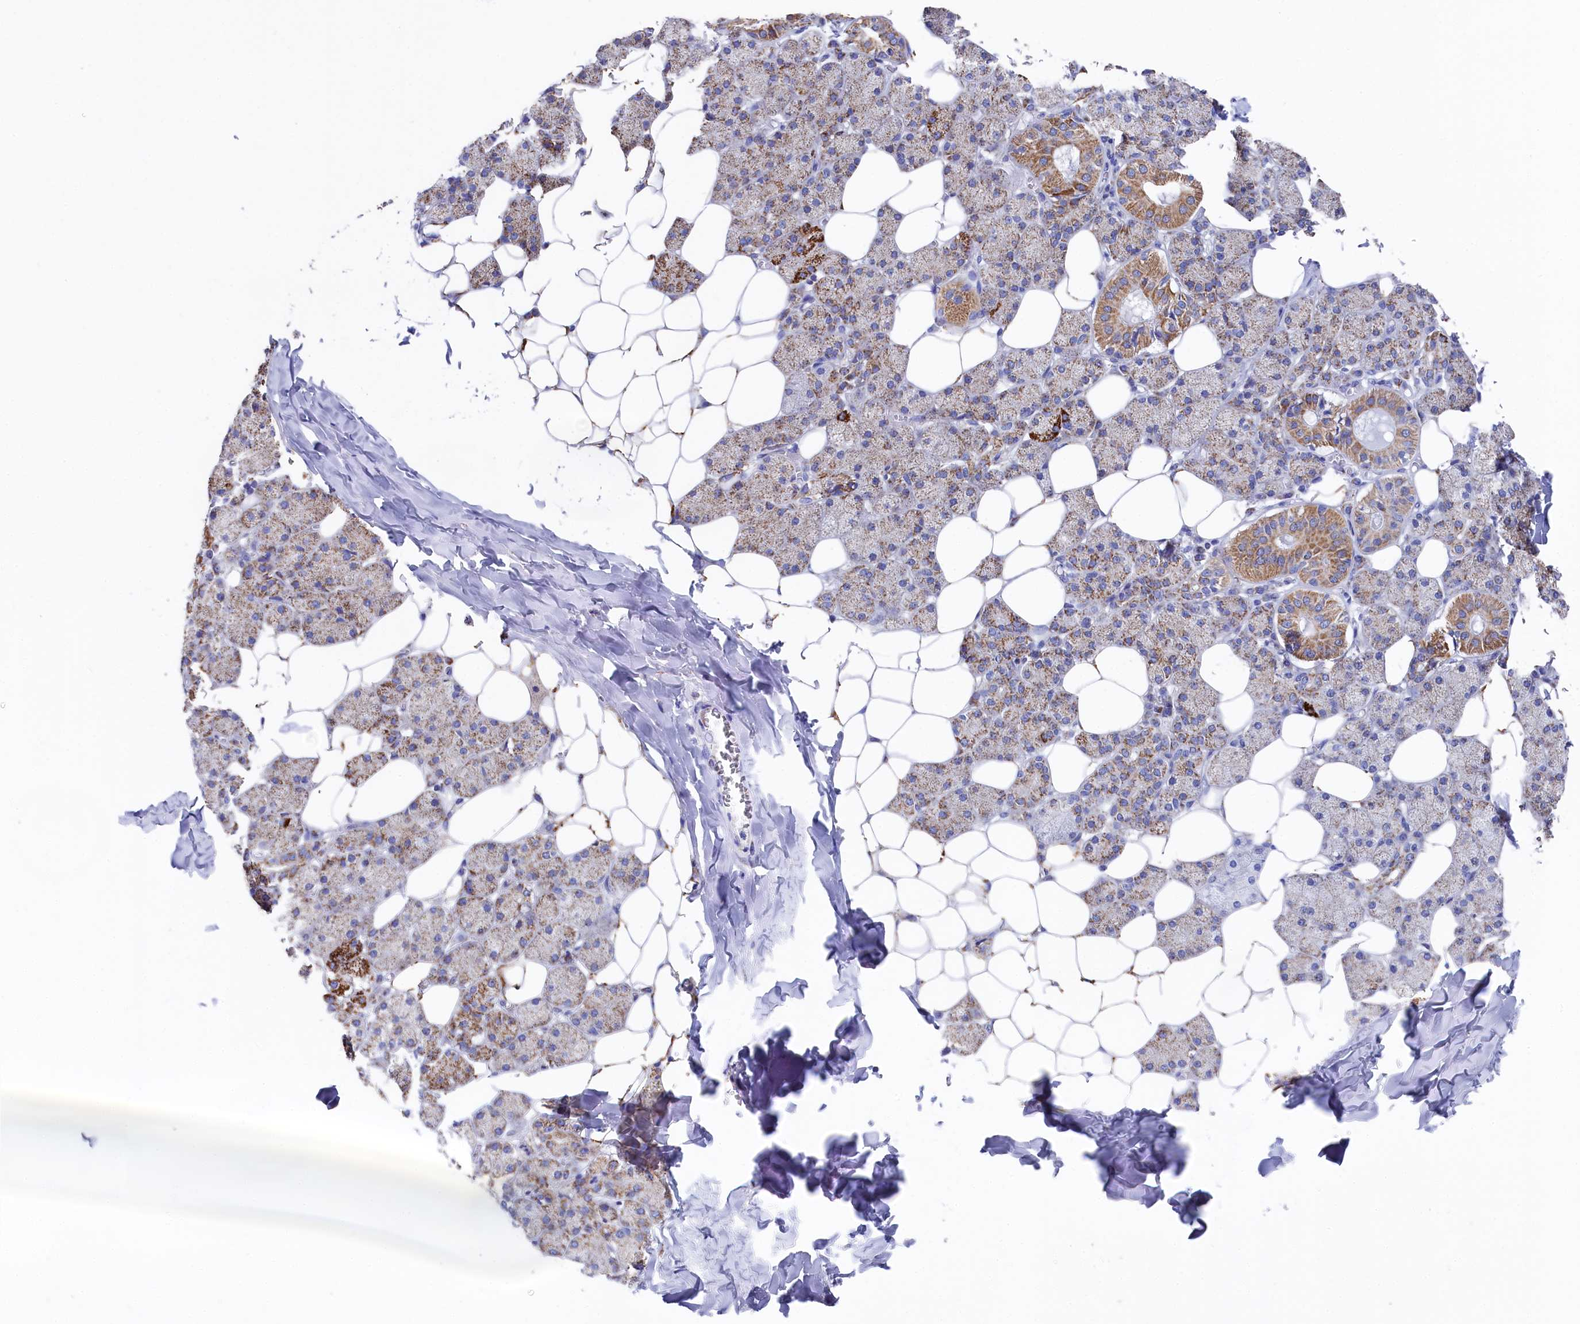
{"staining": {"intensity": "strong", "quantity": "25%-75%", "location": "cytoplasmic/membranous"}, "tissue": "salivary gland", "cell_type": "Glandular cells", "image_type": "normal", "snomed": [{"axis": "morphology", "description": "Normal tissue, NOS"}, {"axis": "topography", "description": "Salivary gland"}], "caption": "Protein expression by immunohistochemistry exhibits strong cytoplasmic/membranous staining in approximately 25%-75% of glandular cells in benign salivary gland. The staining was performed using DAB, with brown indicating positive protein expression. Nuclei are stained blue with hematoxylin.", "gene": "MMAB", "patient": {"sex": "female", "age": 33}}